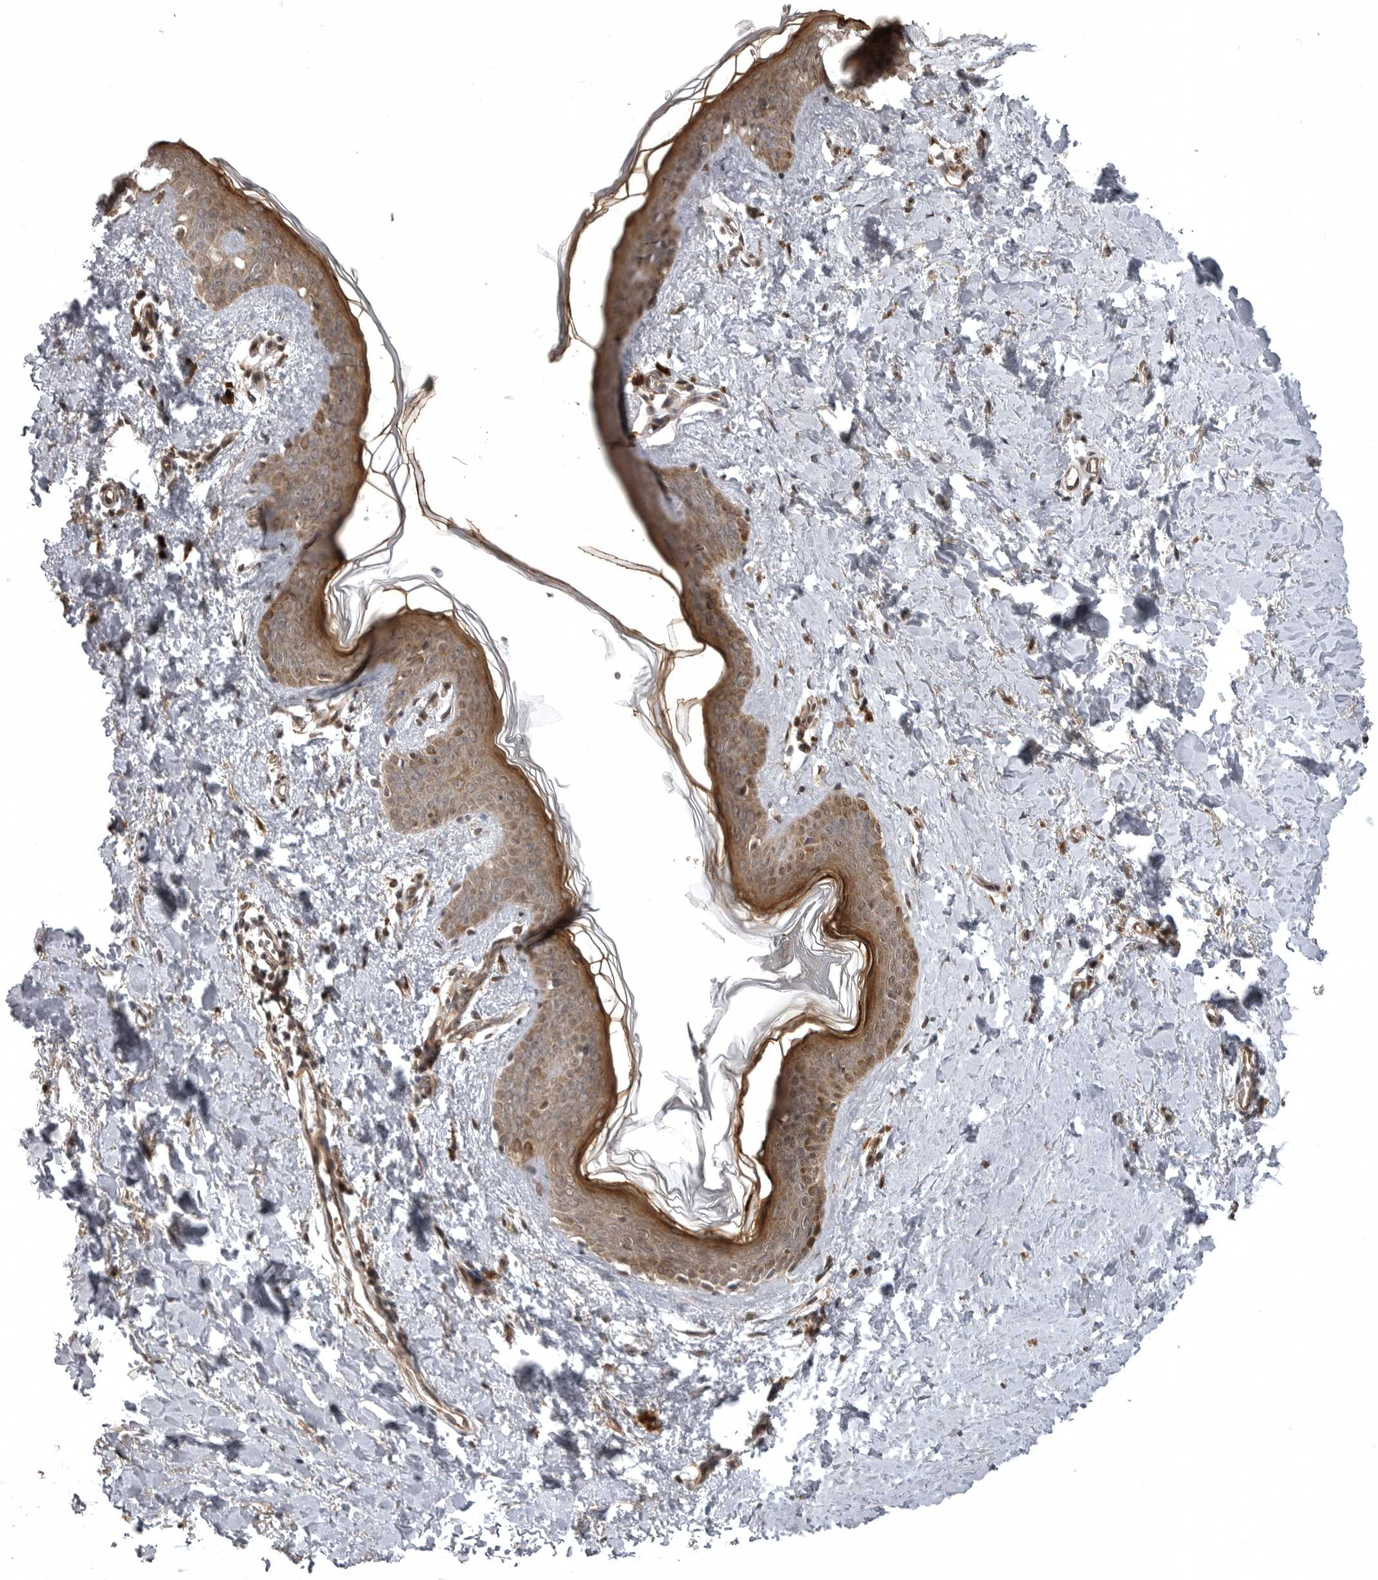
{"staining": {"intensity": "weak", "quantity": ">75%", "location": "cytoplasmic/membranous"}, "tissue": "skin", "cell_type": "Fibroblasts", "image_type": "normal", "snomed": [{"axis": "morphology", "description": "Normal tissue, NOS"}, {"axis": "topography", "description": "Skin"}], "caption": "Immunohistochemistry (IHC) of normal human skin demonstrates low levels of weak cytoplasmic/membranous expression in approximately >75% of fibroblasts. (DAB = brown stain, brightfield microscopy at high magnification).", "gene": "SNX16", "patient": {"sex": "female", "age": 46}}